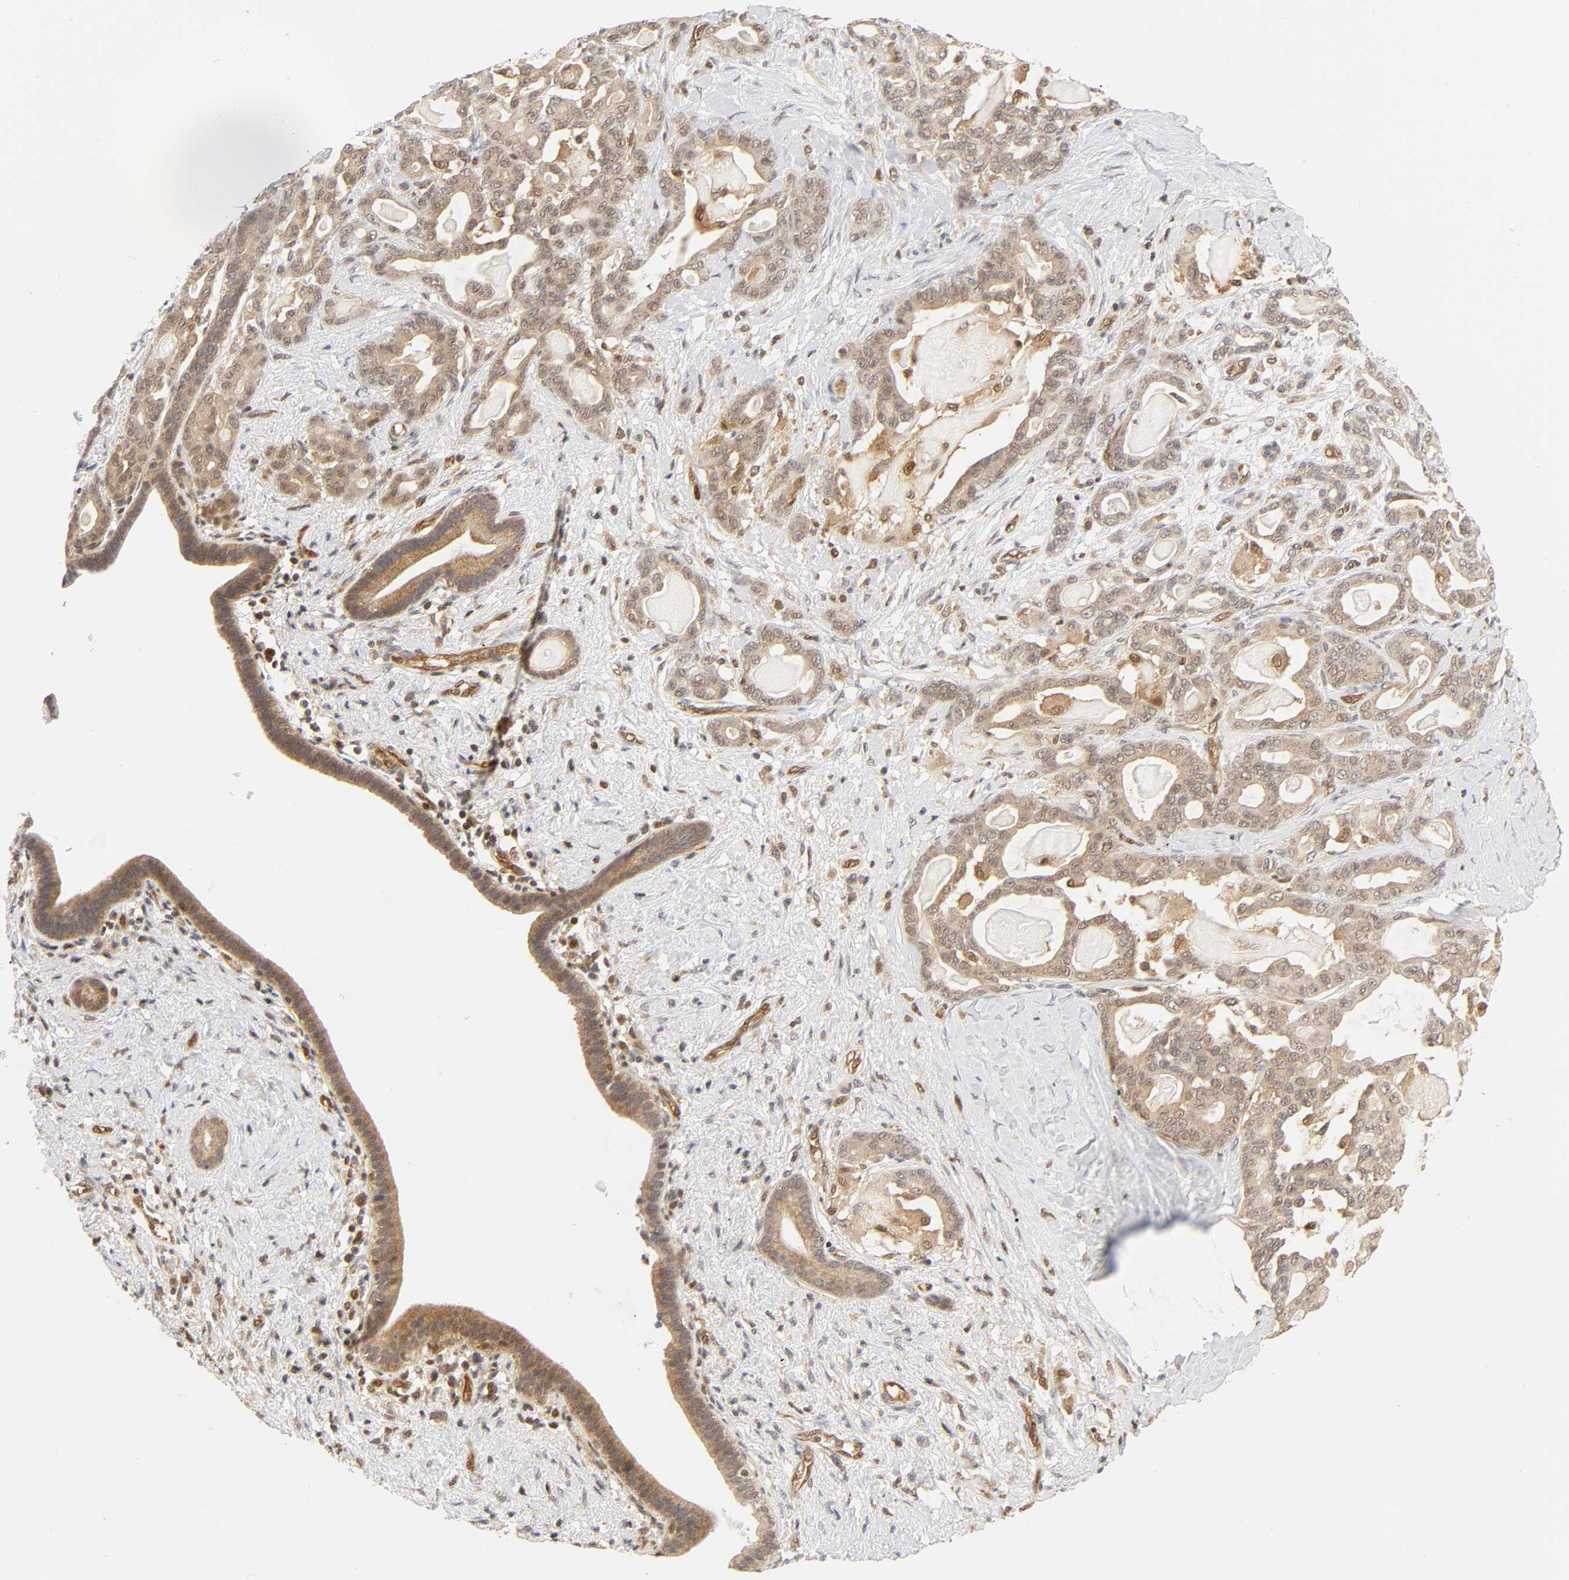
{"staining": {"intensity": "weak", "quantity": ">75%", "location": "cytoplasmic/membranous,nuclear"}, "tissue": "pancreatic cancer", "cell_type": "Tumor cells", "image_type": "cancer", "snomed": [{"axis": "morphology", "description": "Adenocarcinoma, NOS"}, {"axis": "topography", "description": "Pancreas"}], "caption": "About >75% of tumor cells in human adenocarcinoma (pancreatic) exhibit weak cytoplasmic/membranous and nuclear protein staining as visualized by brown immunohistochemical staining.", "gene": "CDC37", "patient": {"sex": "male", "age": 63}}